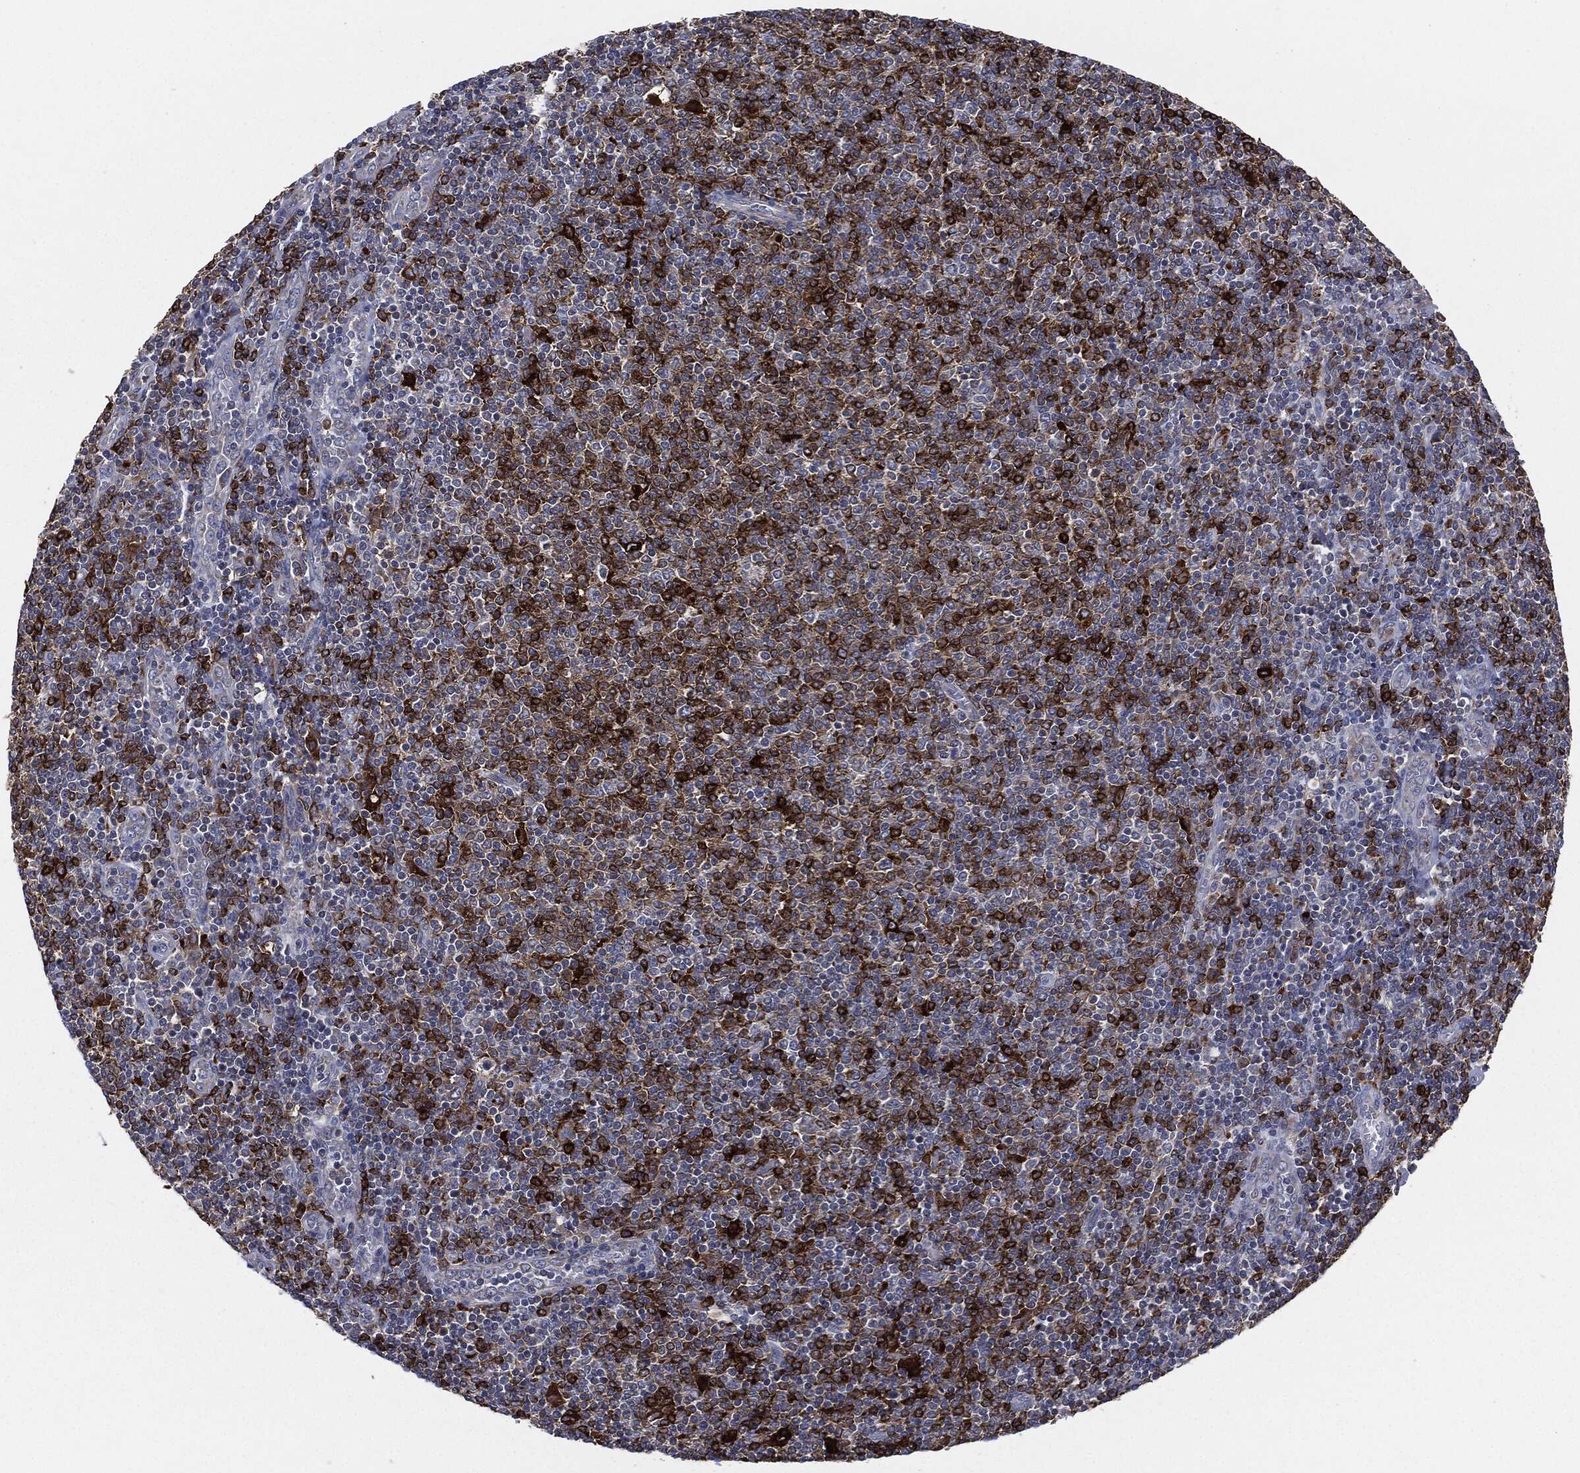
{"staining": {"intensity": "strong", "quantity": "25%-75%", "location": "cytoplasmic/membranous"}, "tissue": "lymphoma", "cell_type": "Tumor cells", "image_type": "cancer", "snomed": [{"axis": "morphology", "description": "Malignant lymphoma, non-Hodgkin's type, Low grade"}, {"axis": "topography", "description": "Lymph node"}], "caption": "A micrograph showing strong cytoplasmic/membranous expression in approximately 25%-75% of tumor cells in lymphoma, as visualized by brown immunohistochemical staining.", "gene": "TMEM11", "patient": {"sex": "male", "age": 52}}